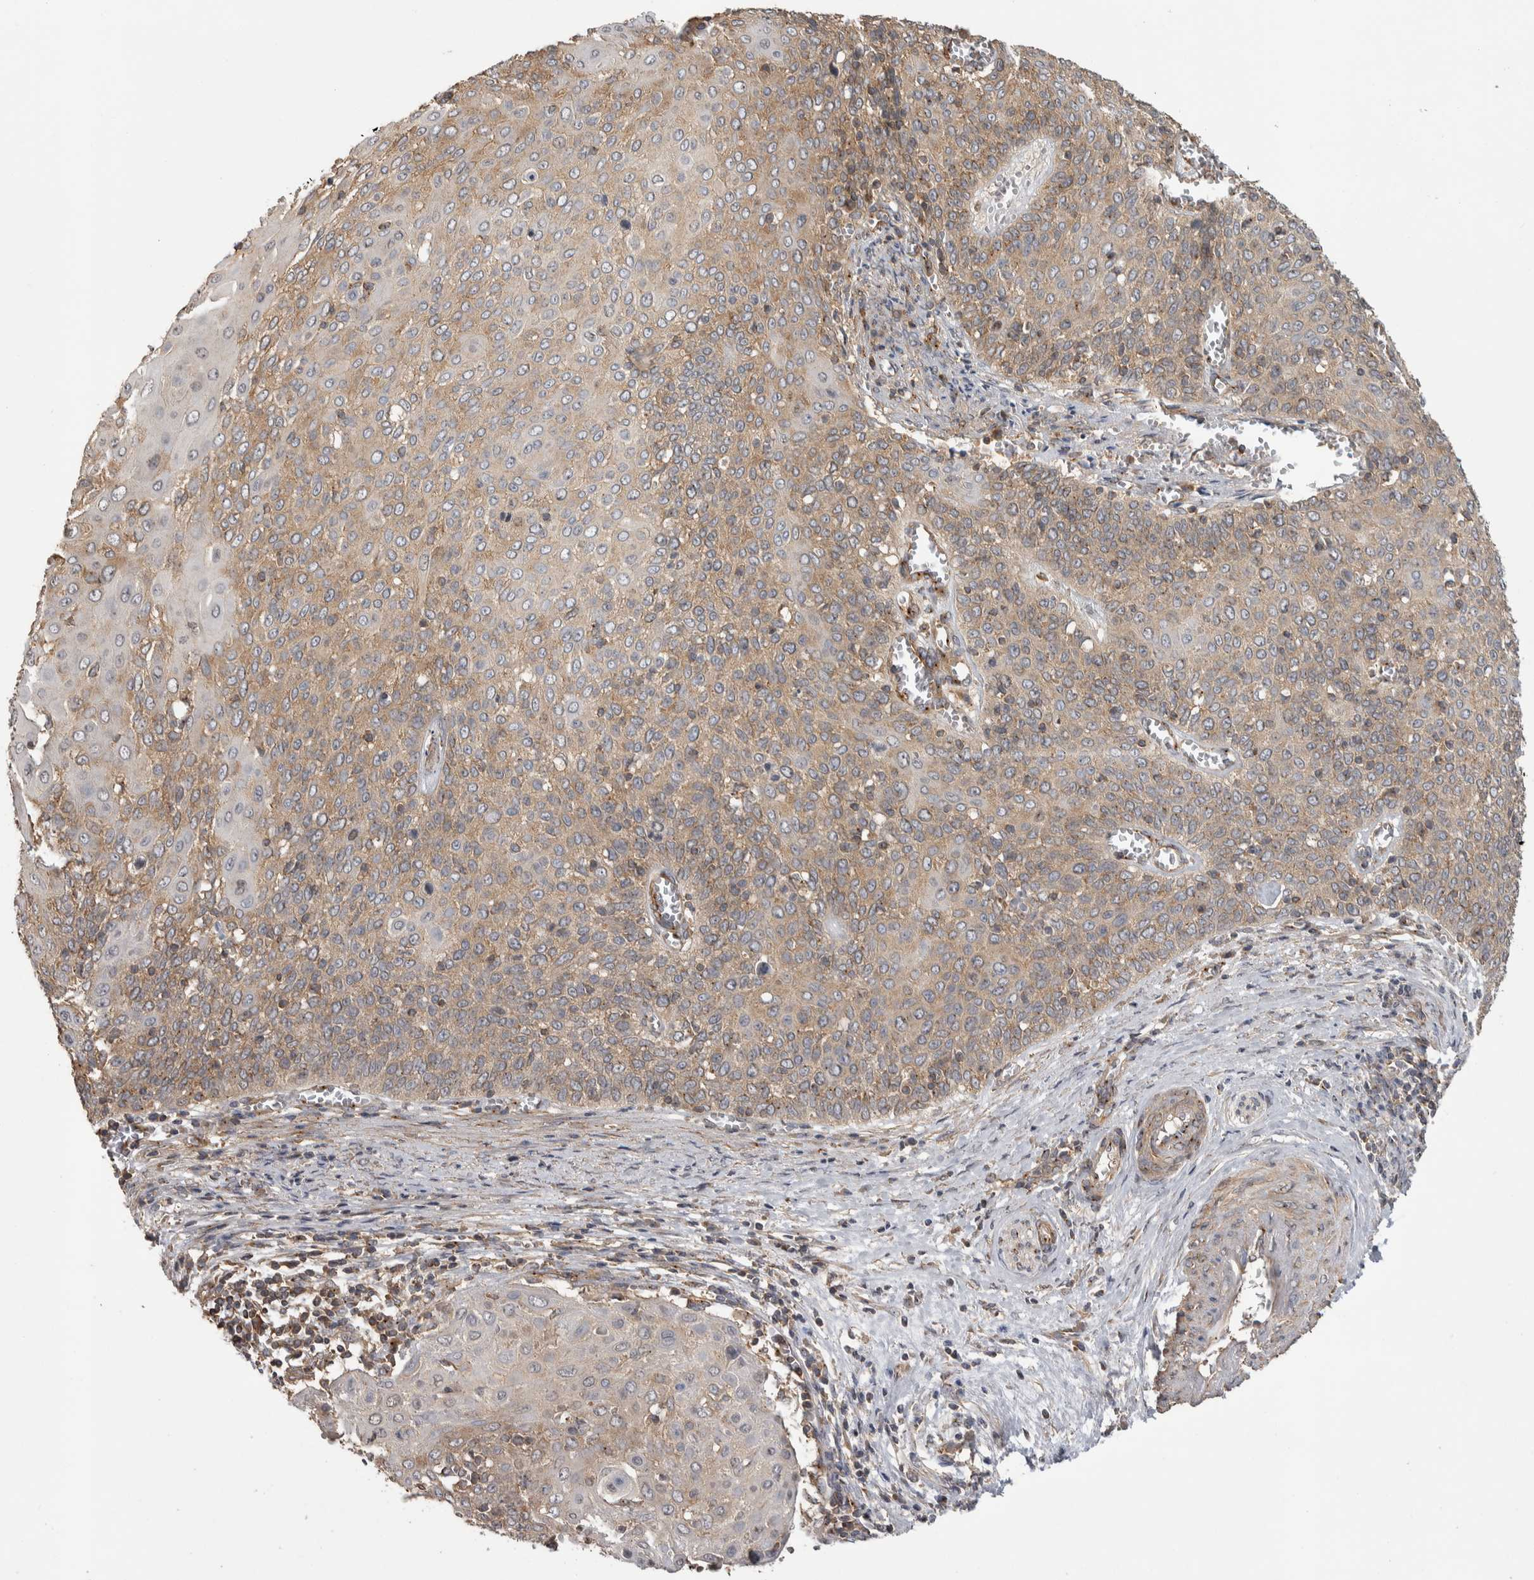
{"staining": {"intensity": "weak", "quantity": ">75%", "location": "cytoplasmic/membranous"}, "tissue": "cervical cancer", "cell_type": "Tumor cells", "image_type": "cancer", "snomed": [{"axis": "morphology", "description": "Squamous cell carcinoma, NOS"}, {"axis": "topography", "description": "Cervix"}], "caption": "Human cervical cancer stained with a protein marker demonstrates weak staining in tumor cells.", "gene": "IFRD1", "patient": {"sex": "female", "age": 39}}